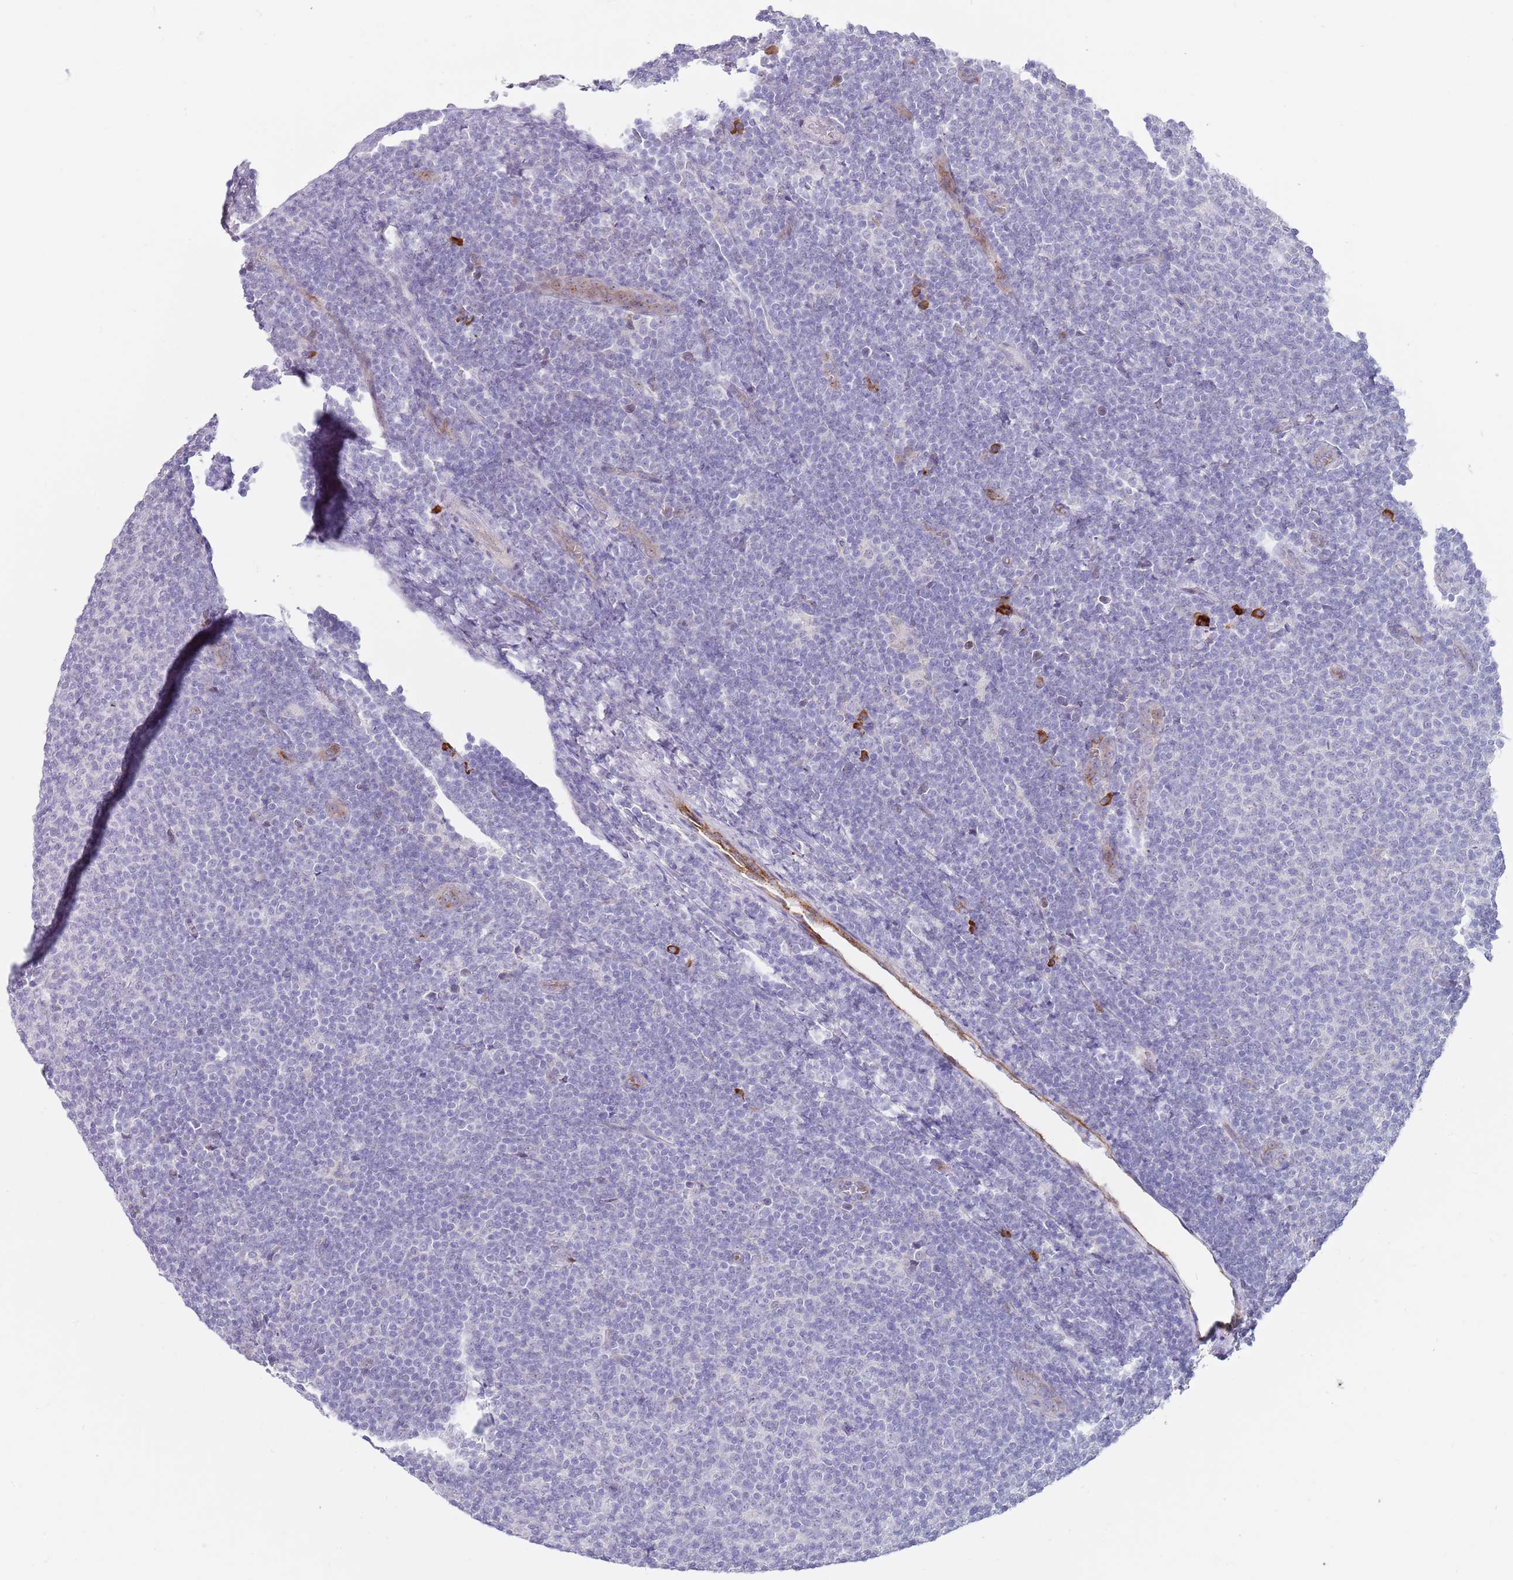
{"staining": {"intensity": "negative", "quantity": "none", "location": "none"}, "tissue": "lymphoma", "cell_type": "Tumor cells", "image_type": "cancer", "snomed": [{"axis": "morphology", "description": "Hodgkin's disease, NOS"}, {"axis": "topography", "description": "Lymph node"}], "caption": "This is an IHC photomicrograph of lymphoma. There is no expression in tumor cells.", "gene": "TNRC6C", "patient": {"sex": "male", "age": 70}}